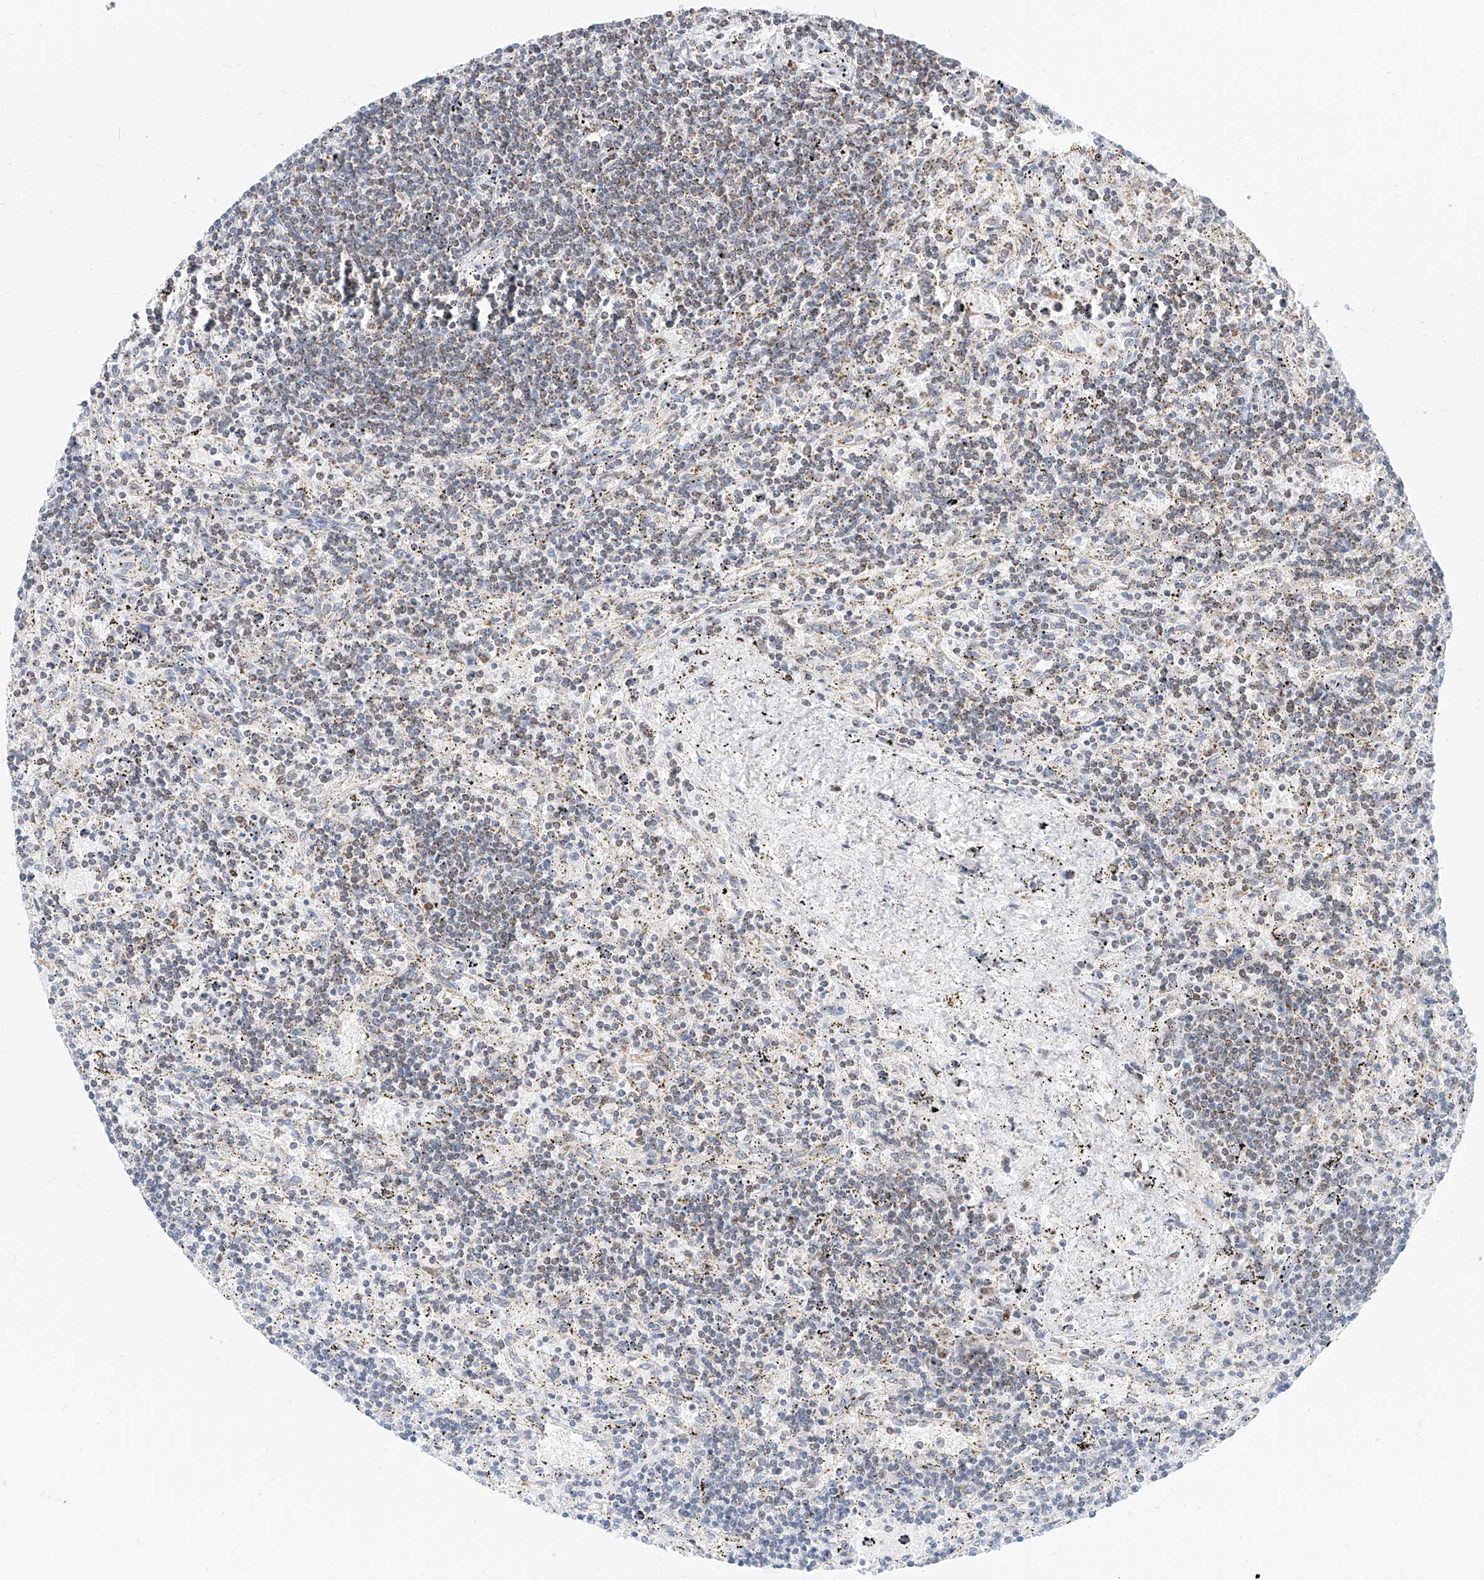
{"staining": {"intensity": "weak", "quantity": "25%-75%", "location": "cytoplasmic/membranous"}, "tissue": "lymphoma", "cell_type": "Tumor cells", "image_type": "cancer", "snomed": [{"axis": "morphology", "description": "Malignant lymphoma, non-Hodgkin's type, Low grade"}, {"axis": "topography", "description": "Spleen"}], "caption": "A low amount of weak cytoplasmic/membranous expression is seen in about 25%-75% of tumor cells in lymphoma tissue.", "gene": "NALCN", "patient": {"sex": "male", "age": 76}}